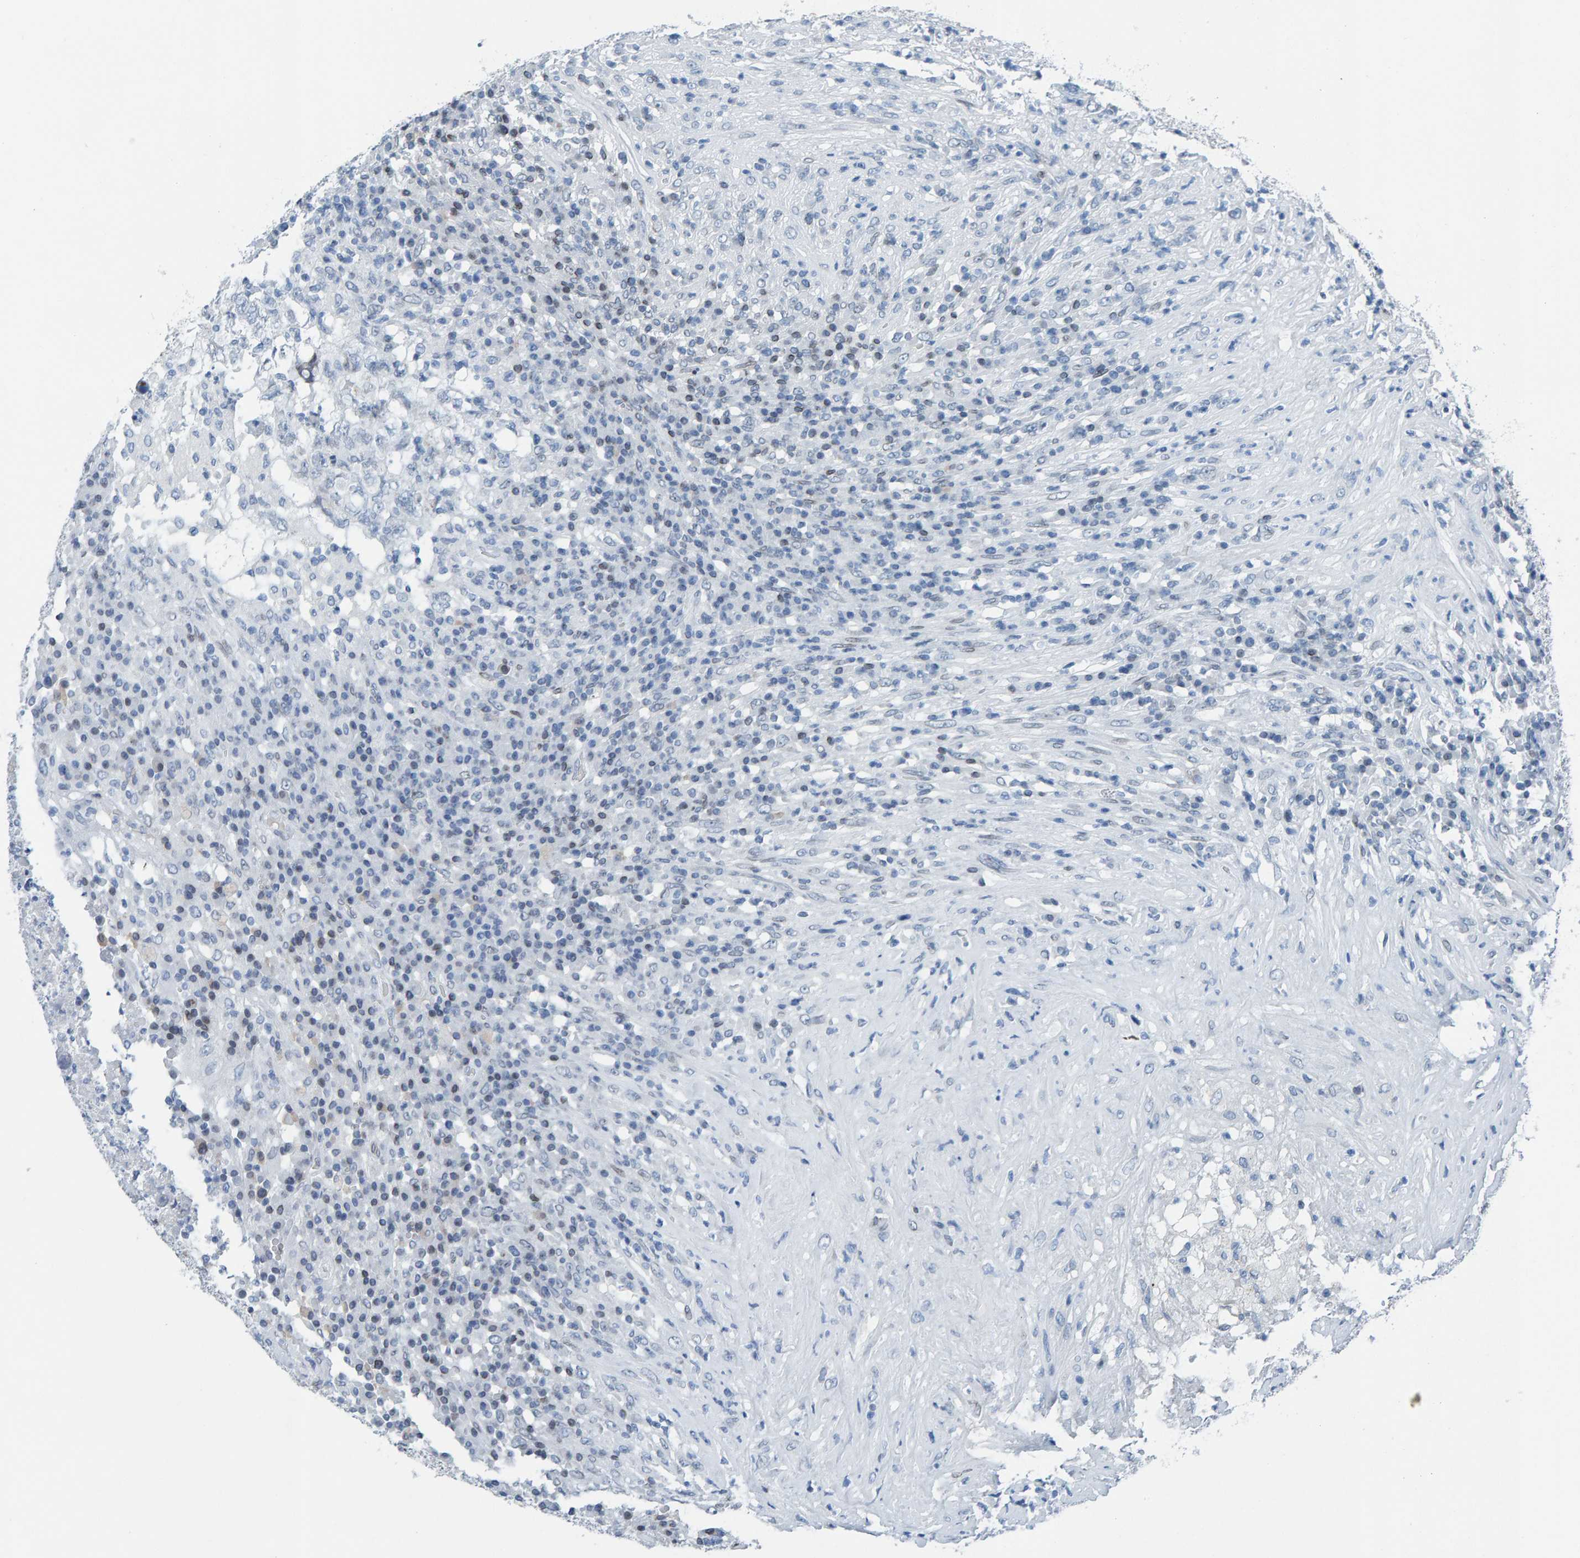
{"staining": {"intensity": "negative", "quantity": "none", "location": "none"}, "tissue": "testis cancer", "cell_type": "Tumor cells", "image_type": "cancer", "snomed": [{"axis": "morphology", "description": "Necrosis, NOS"}, {"axis": "morphology", "description": "Carcinoma, Embryonal, NOS"}, {"axis": "topography", "description": "Testis"}], "caption": "IHC photomicrograph of human testis embryonal carcinoma stained for a protein (brown), which shows no expression in tumor cells. Nuclei are stained in blue.", "gene": "LMNB2", "patient": {"sex": "male", "age": 19}}